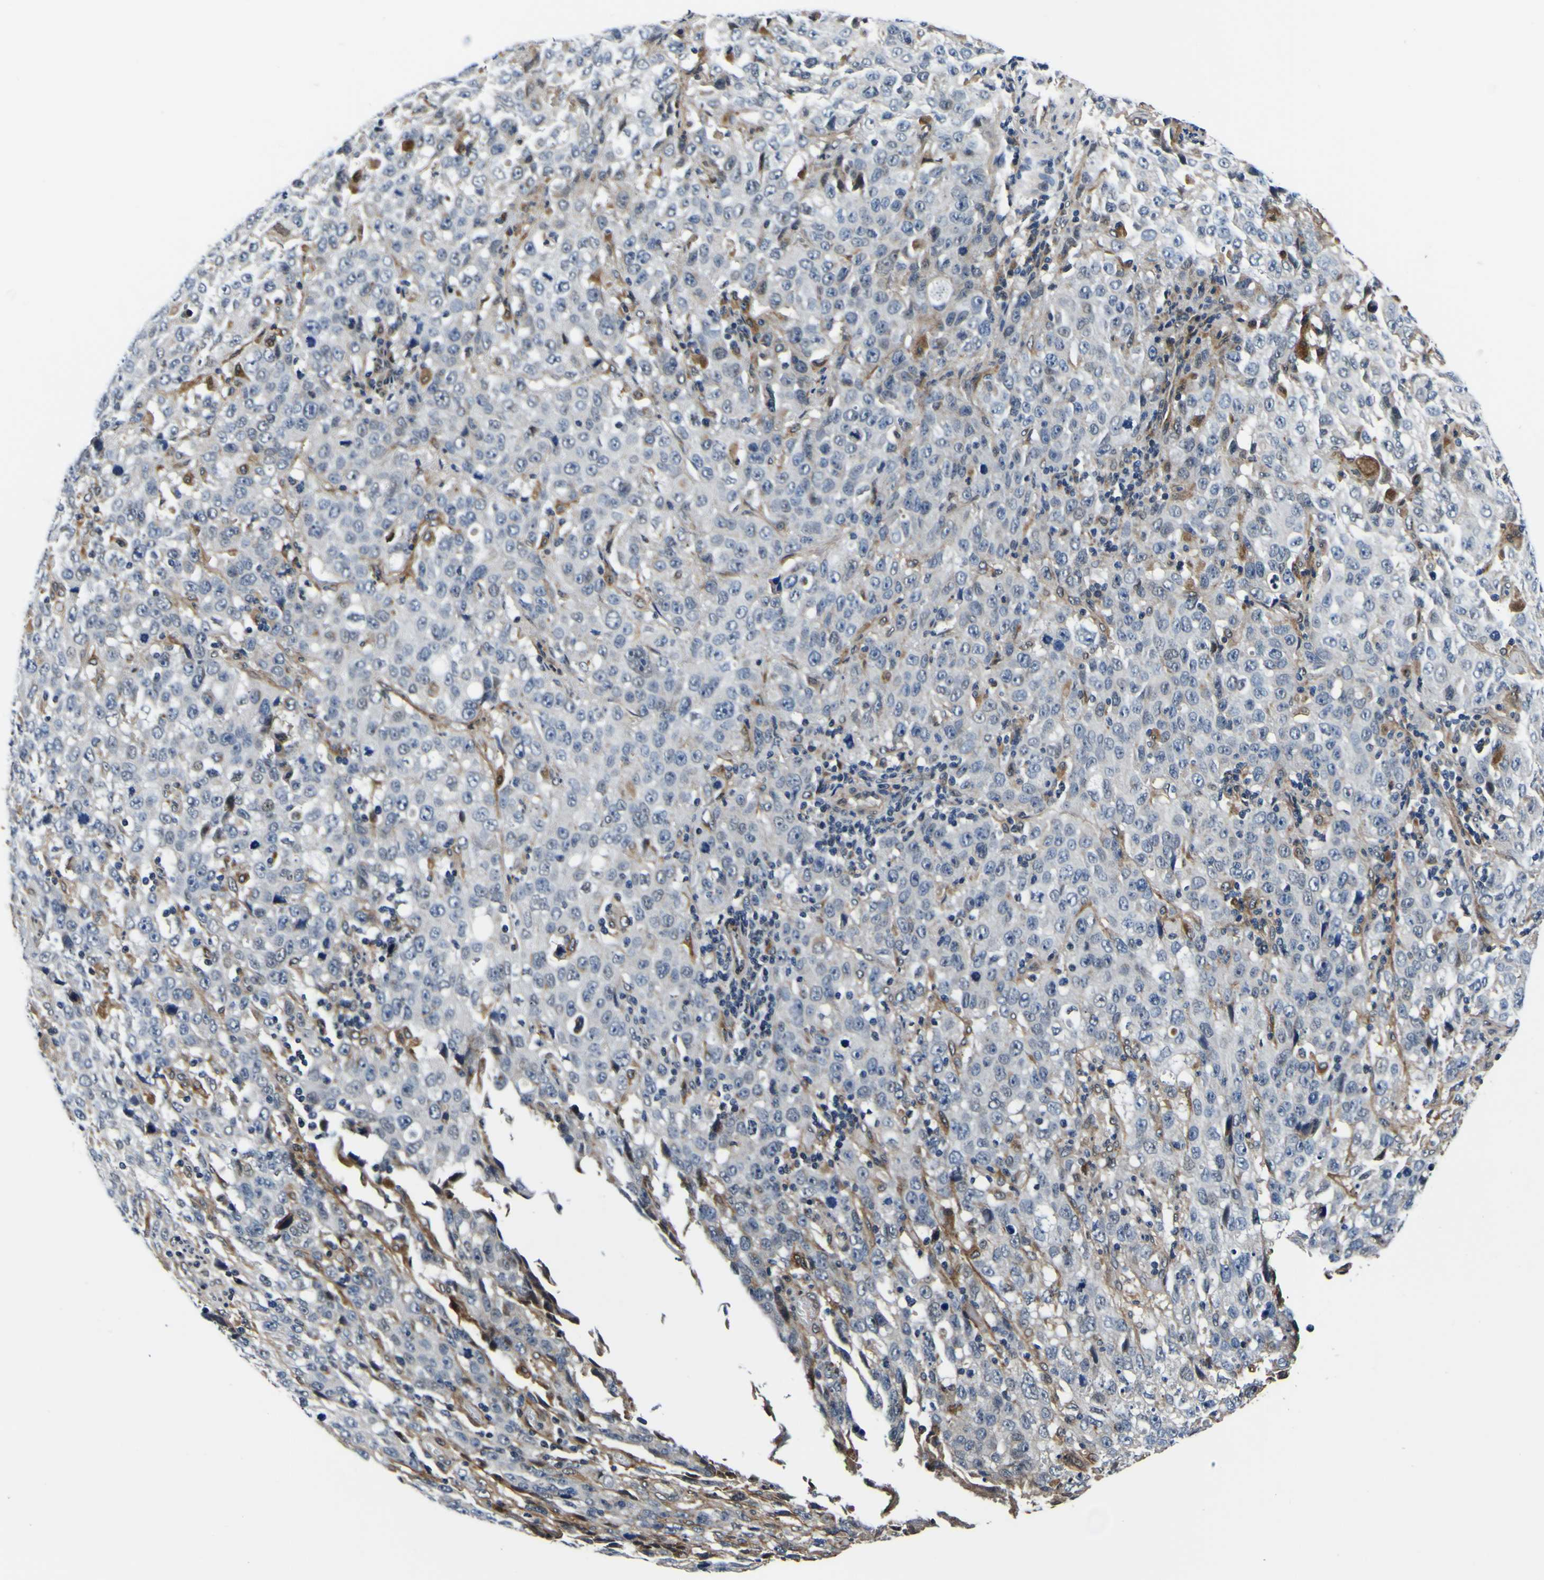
{"staining": {"intensity": "negative", "quantity": "none", "location": "none"}, "tissue": "stomach cancer", "cell_type": "Tumor cells", "image_type": "cancer", "snomed": [{"axis": "morphology", "description": "Normal tissue, NOS"}, {"axis": "morphology", "description": "Adenocarcinoma, NOS"}, {"axis": "topography", "description": "Stomach"}], "caption": "High magnification brightfield microscopy of stomach cancer (adenocarcinoma) stained with DAB (brown) and counterstained with hematoxylin (blue): tumor cells show no significant staining.", "gene": "POSTN", "patient": {"sex": "male", "age": 48}}